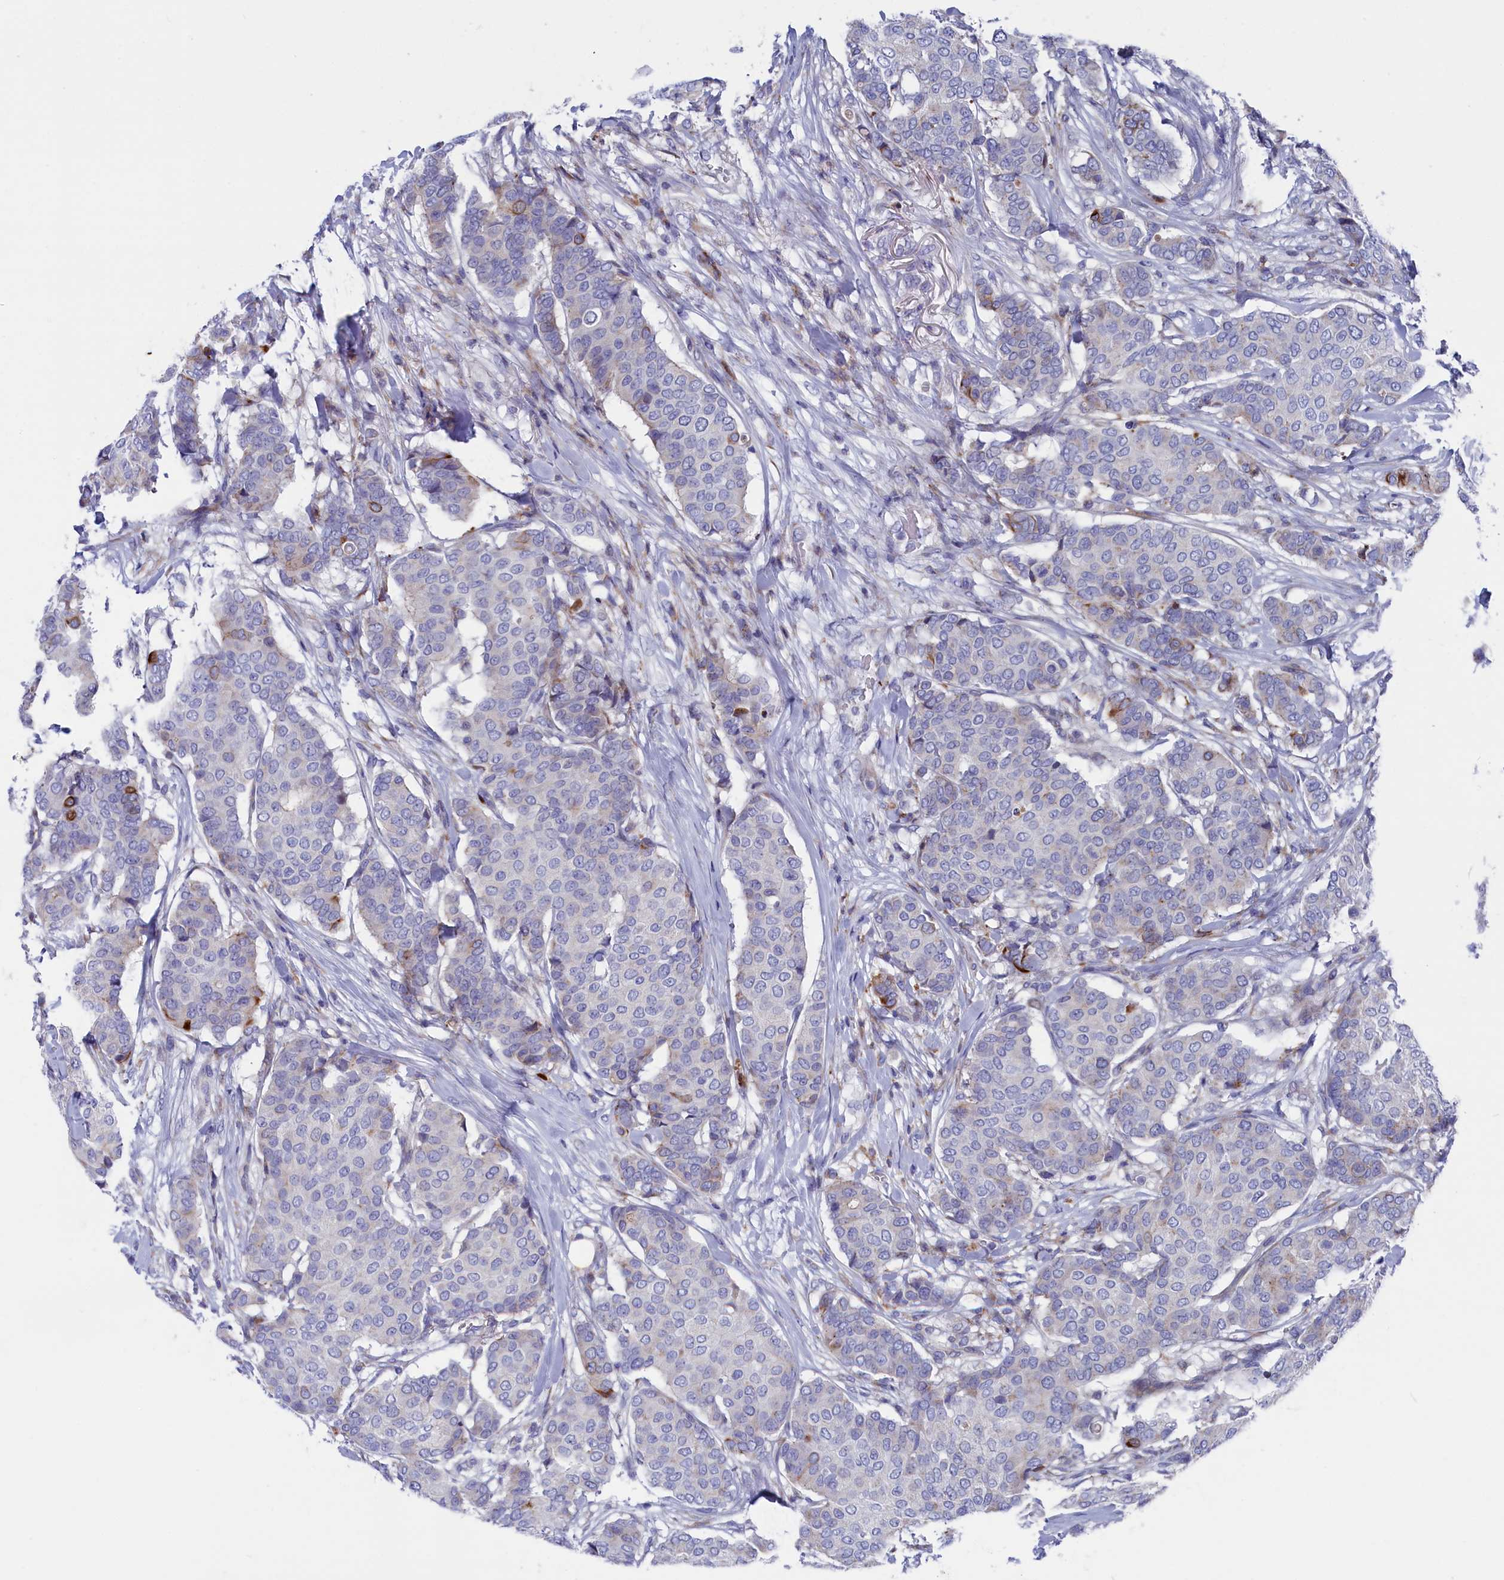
{"staining": {"intensity": "moderate", "quantity": "<25%", "location": "cytoplasmic/membranous"}, "tissue": "breast cancer", "cell_type": "Tumor cells", "image_type": "cancer", "snomed": [{"axis": "morphology", "description": "Duct carcinoma"}, {"axis": "topography", "description": "Breast"}], "caption": "This histopathology image shows breast cancer stained with immunohistochemistry to label a protein in brown. The cytoplasmic/membranous of tumor cells show moderate positivity for the protein. Nuclei are counter-stained blue.", "gene": "NUDT7", "patient": {"sex": "female", "age": 75}}